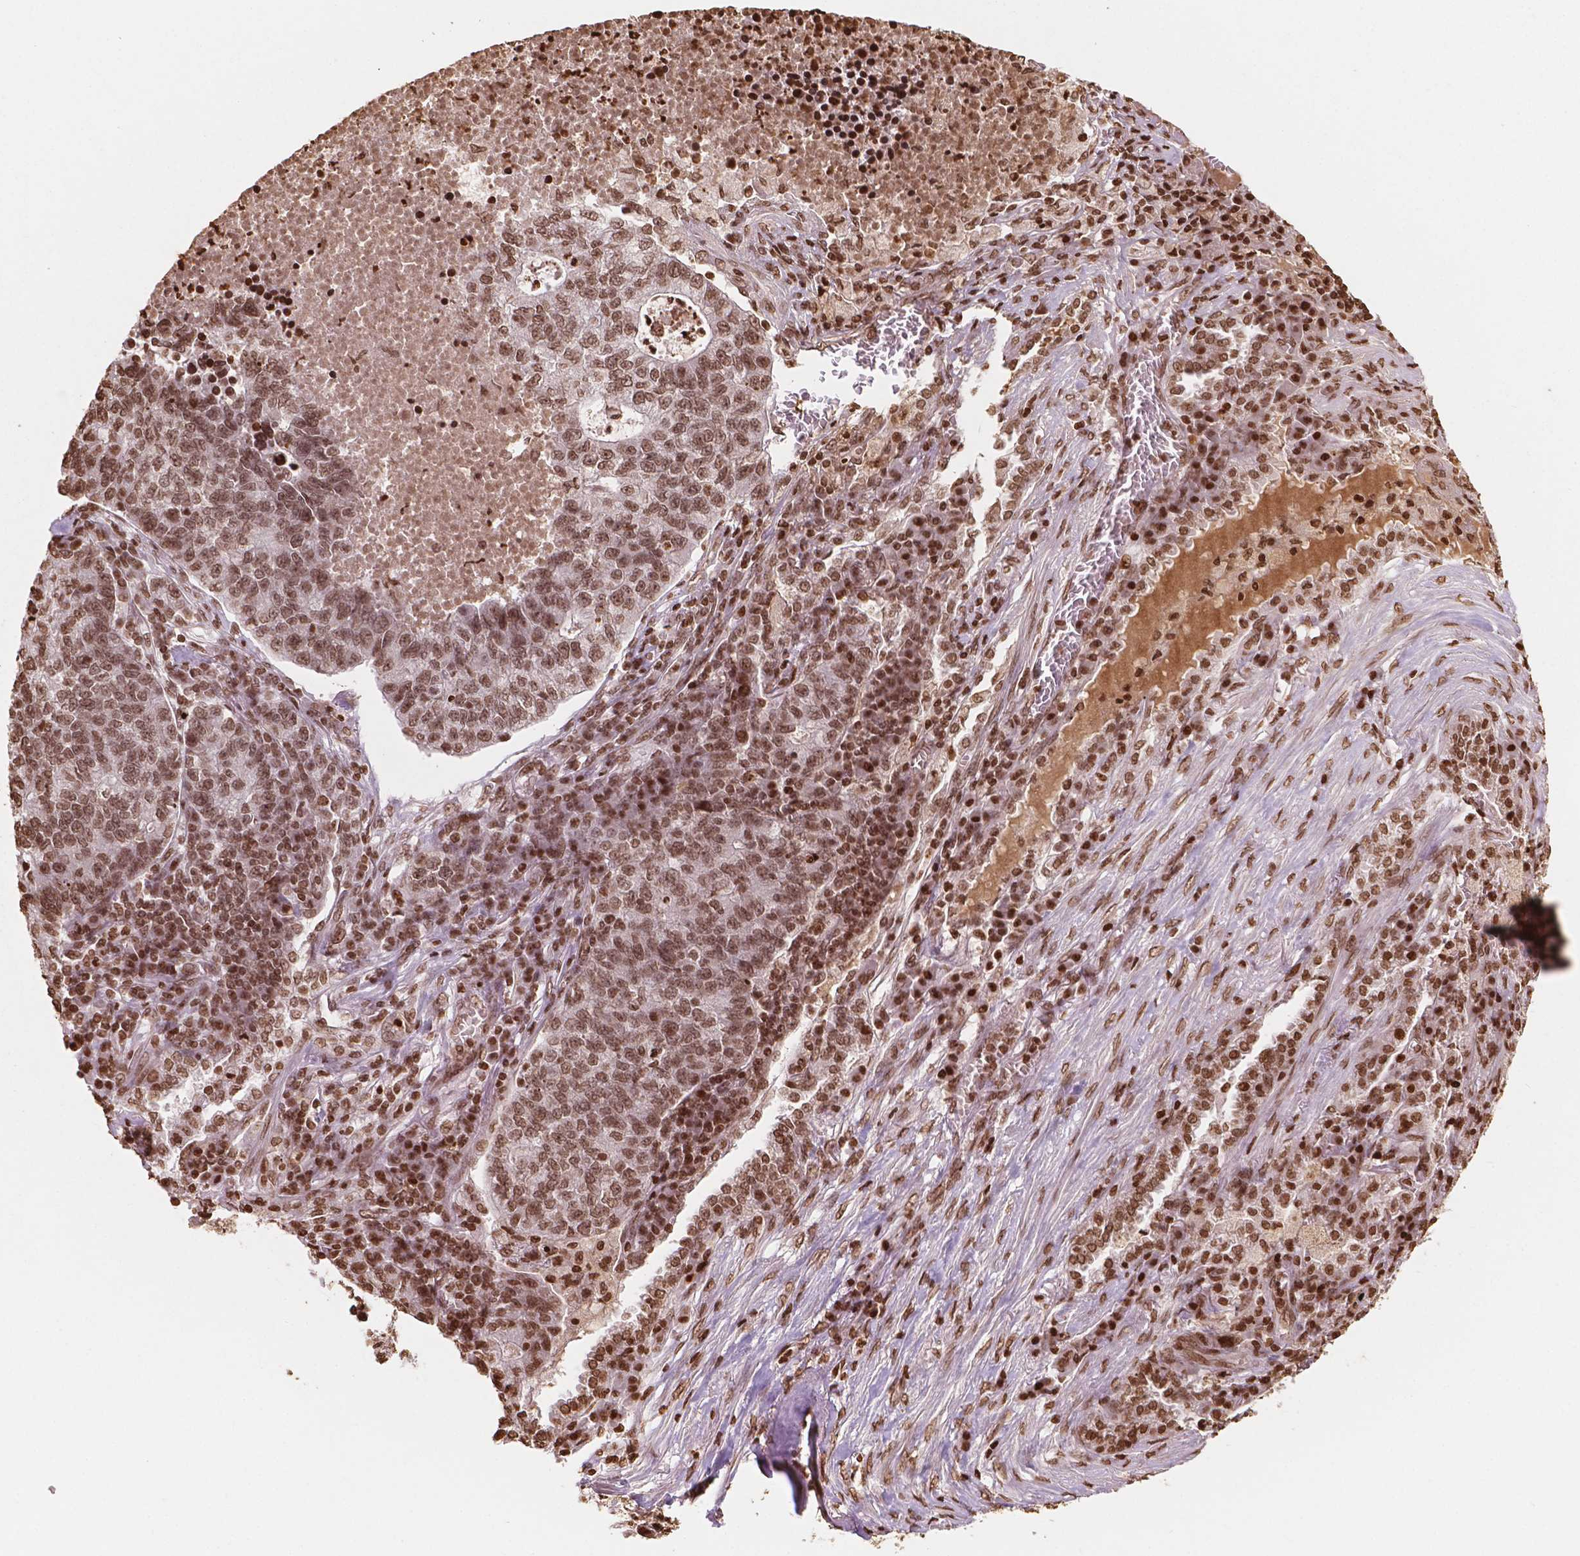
{"staining": {"intensity": "moderate", "quantity": ">75%", "location": "nuclear"}, "tissue": "lung cancer", "cell_type": "Tumor cells", "image_type": "cancer", "snomed": [{"axis": "morphology", "description": "Adenocarcinoma, NOS"}, {"axis": "topography", "description": "Lung"}], "caption": "A brown stain highlights moderate nuclear positivity of a protein in lung cancer (adenocarcinoma) tumor cells. The protein of interest is stained brown, and the nuclei are stained in blue (DAB IHC with brightfield microscopy, high magnification).", "gene": "H3C7", "patient": {"sex": "male", "age": 57}}